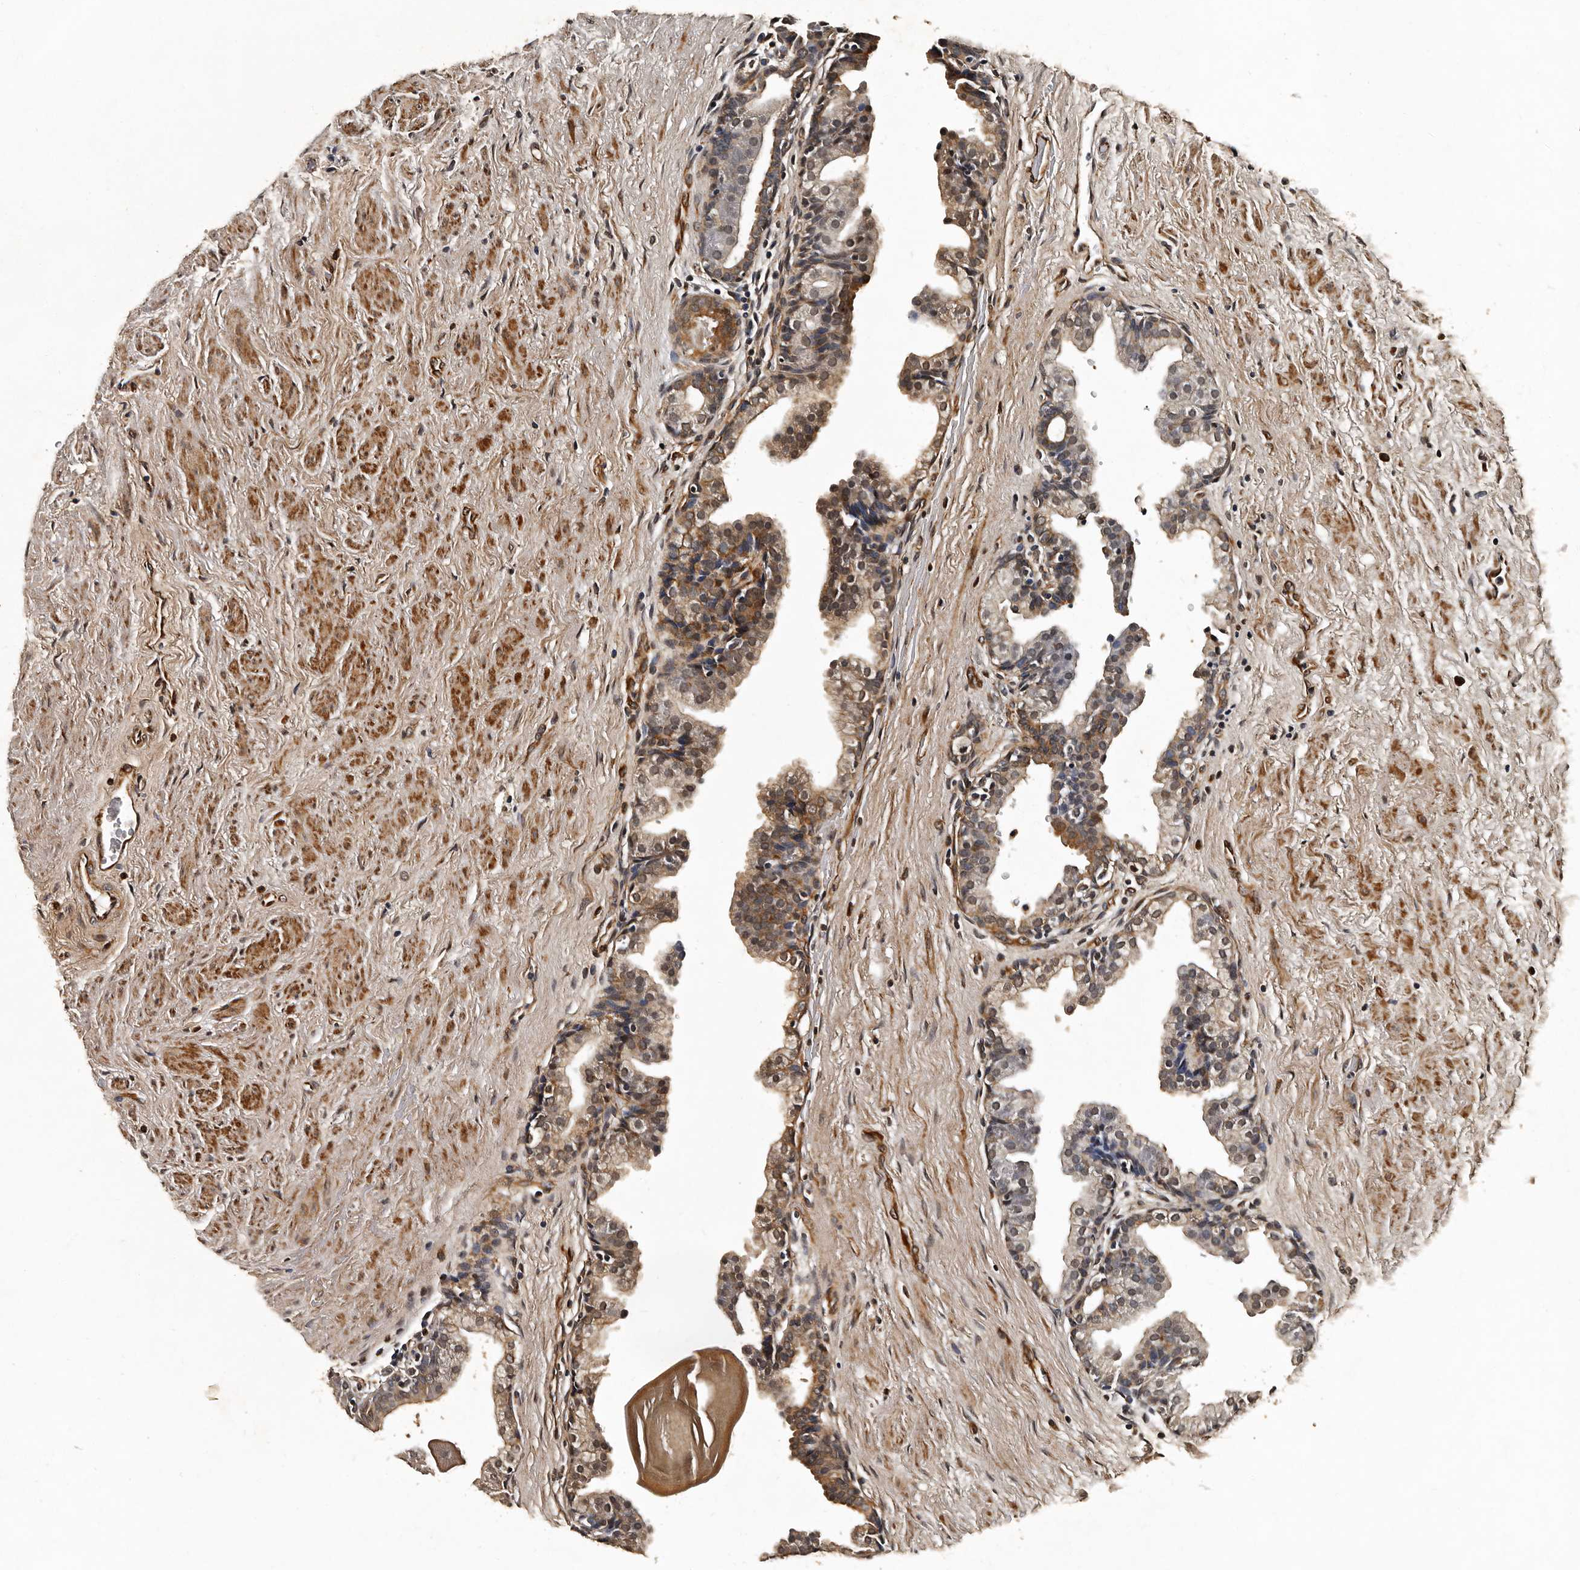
{"staining": {"intensity": "moderate", "quantity": "25%-75%", "location": "cytoplasmic/membranous,nuclear"}, "tissue": "prostate", "cell_type": "Glandular cells", "image_type": "normal", "snomed": [{"axis": "morphology", "description": "Normal tissue, NOS"}, {"axis": "topography", "description": "Prostate"}], "caption": "Immunohistochemical staining of unremarkable prostate shows 25%-75% levels of moderate cytoplasmic/membranous,nuclear protein staining in approximately 25%-75% of glandular cells.", "gene": "CPNE3", "patient": {"sex": "male", "age": 48}}